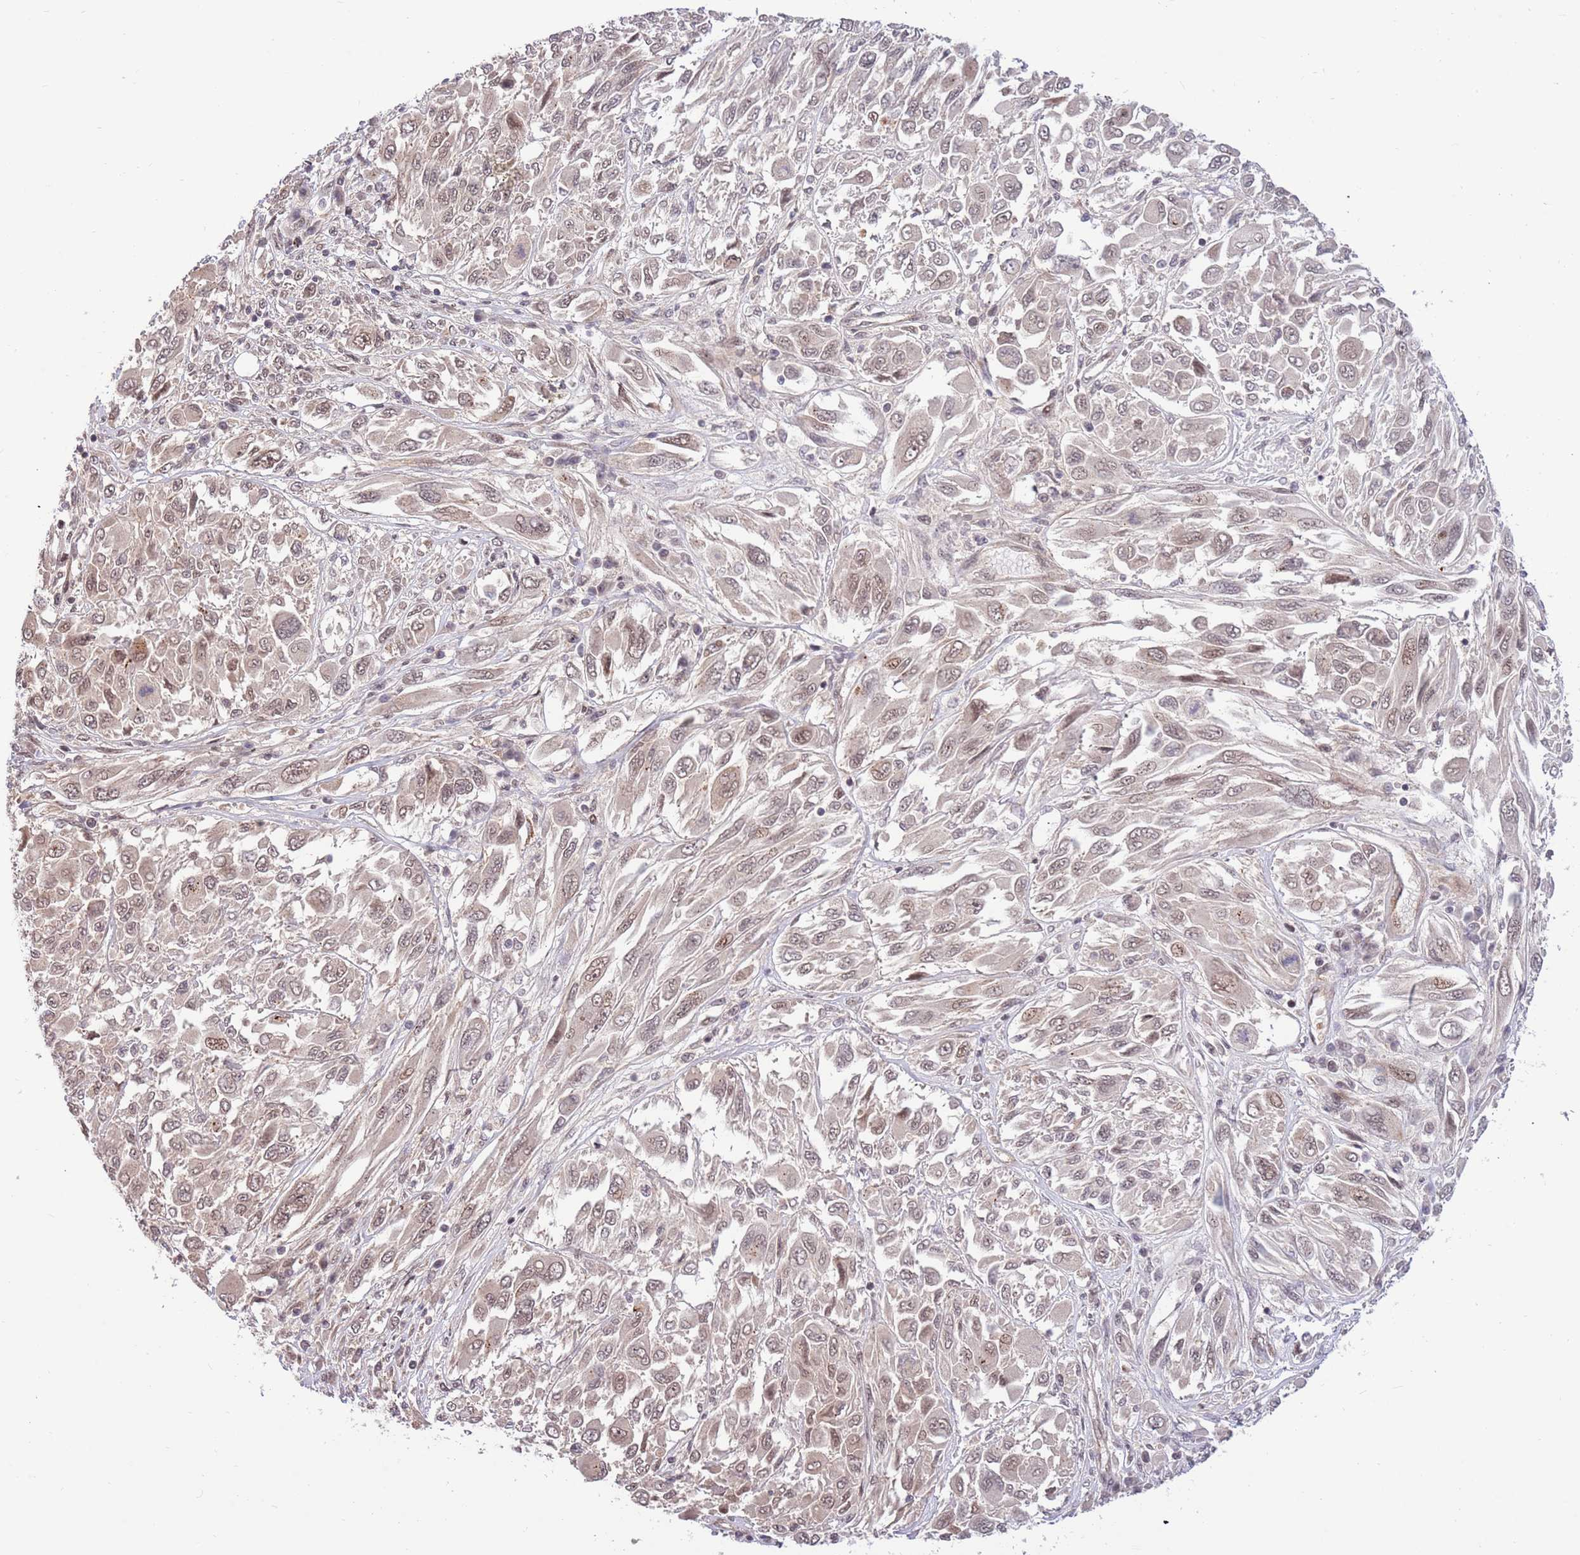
{"staining": {"intensity": "weak", "quantity": "25%-75%", "location": "nuclear"}, "tissue": "melanoma", "cell_type": "Tumor cells", "image_type": "cancer", "snomed": [{"axis": "morphology", "description": "Malignant melanoma, NOS"}, {"axis": "topography", "description": "Skin"}], "caption": "Brown immunohistochemical staining in human melanoma displays weak nuclear expression in about 25%-75% of tumor cells.", "gene": "HAUS3", "patient": {"sex": "female", "age": 91}}